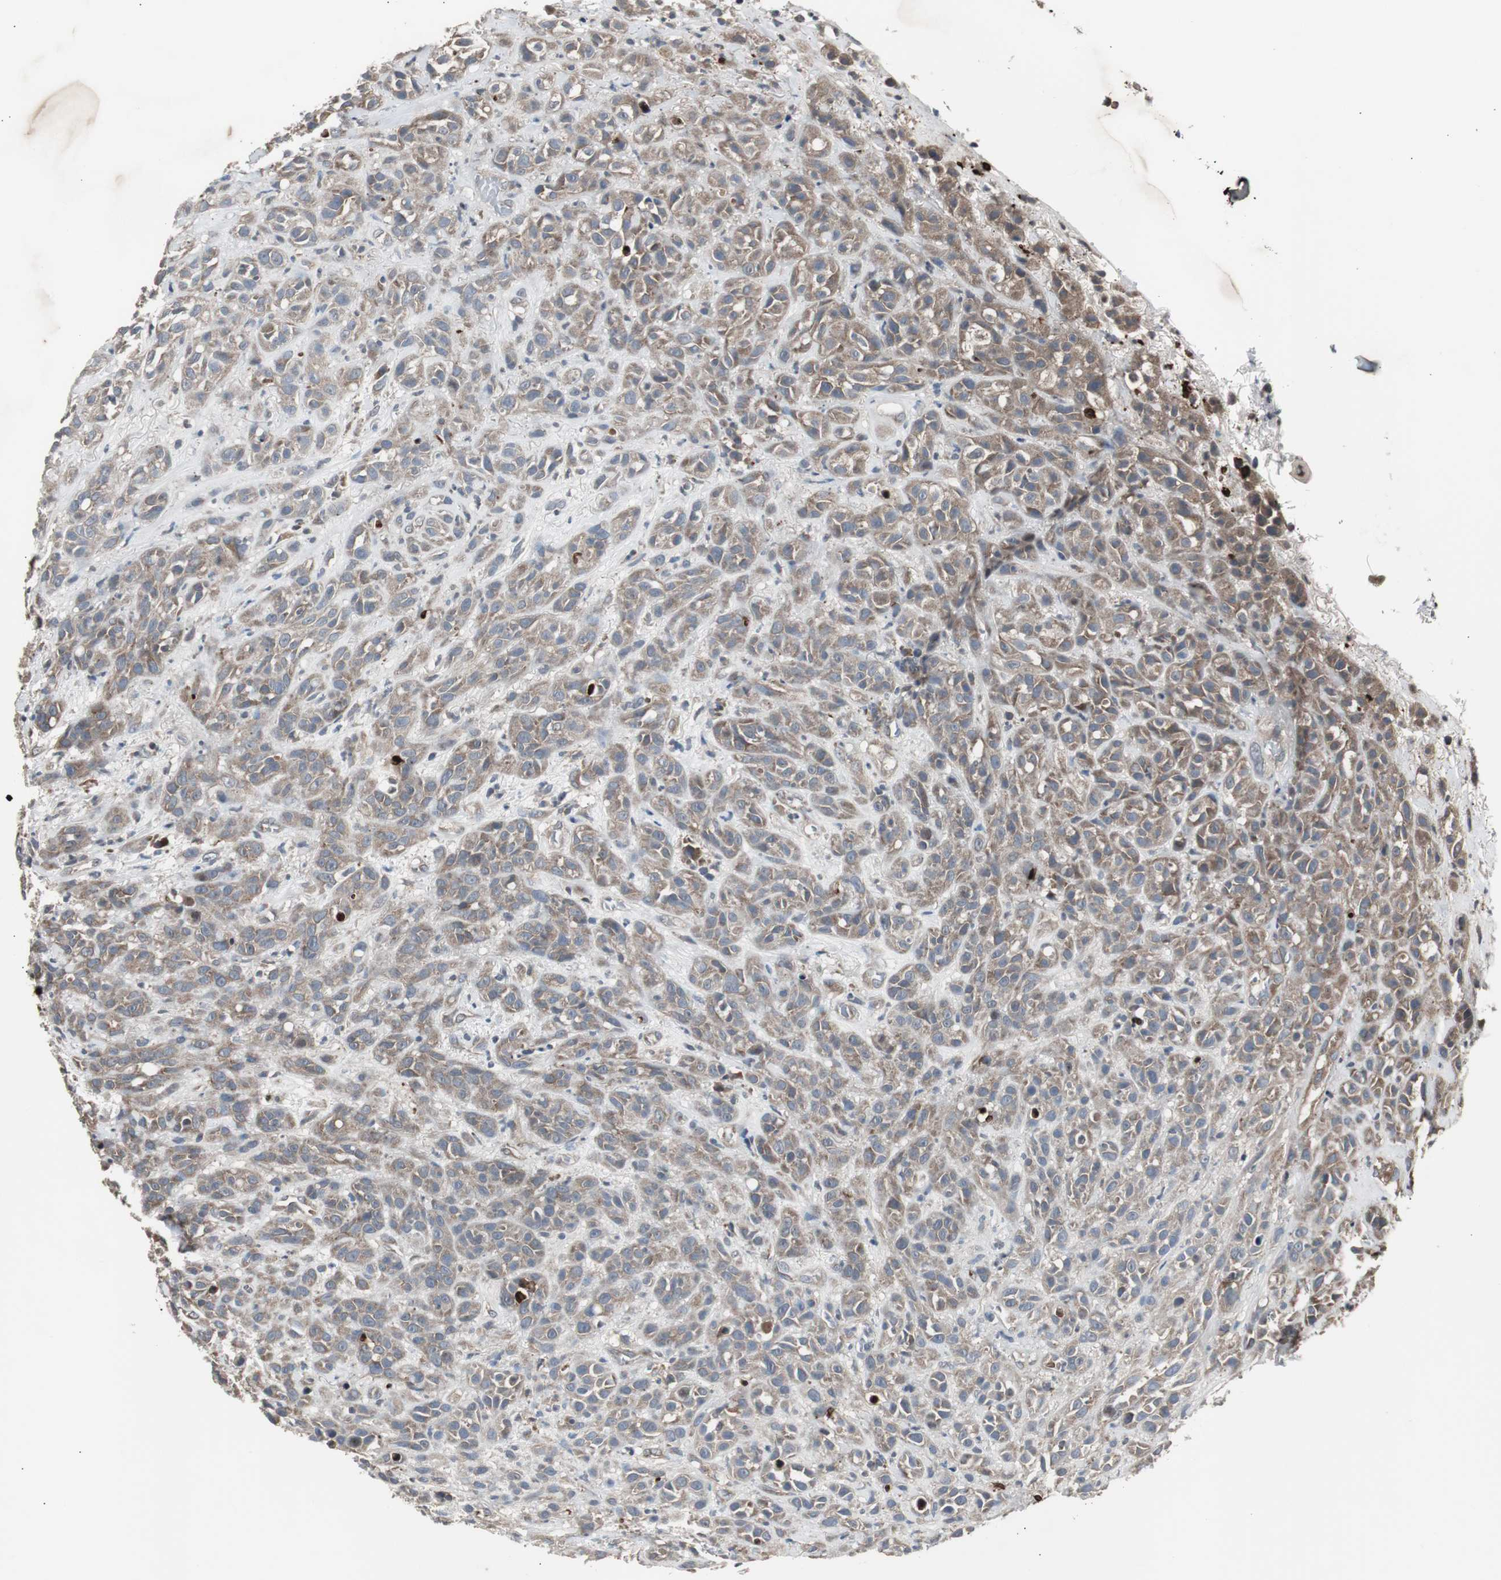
{"staining": {"intensity": "moderate", "quantity": ">75%", "location": "cytoplasmic/membranous"}, "tissue": "head and neck cancer", "cell_type": "Tumor cells", "image_type": "cancer", "snomed": [{"axis": "morphology", "description": "Squamous cell carcinoma, NOS"}, {"axis": "topography", "description": "Head-Neck"}], "caption": "Protein staining of squamous cell carcinoma (head and neck) tissue exhibits moderate cytoplasmic/membranous staining in about >75% of tumor cells.", "gene": "ZMPSTE24", "patient": {"sex": "male", "age": 62}}